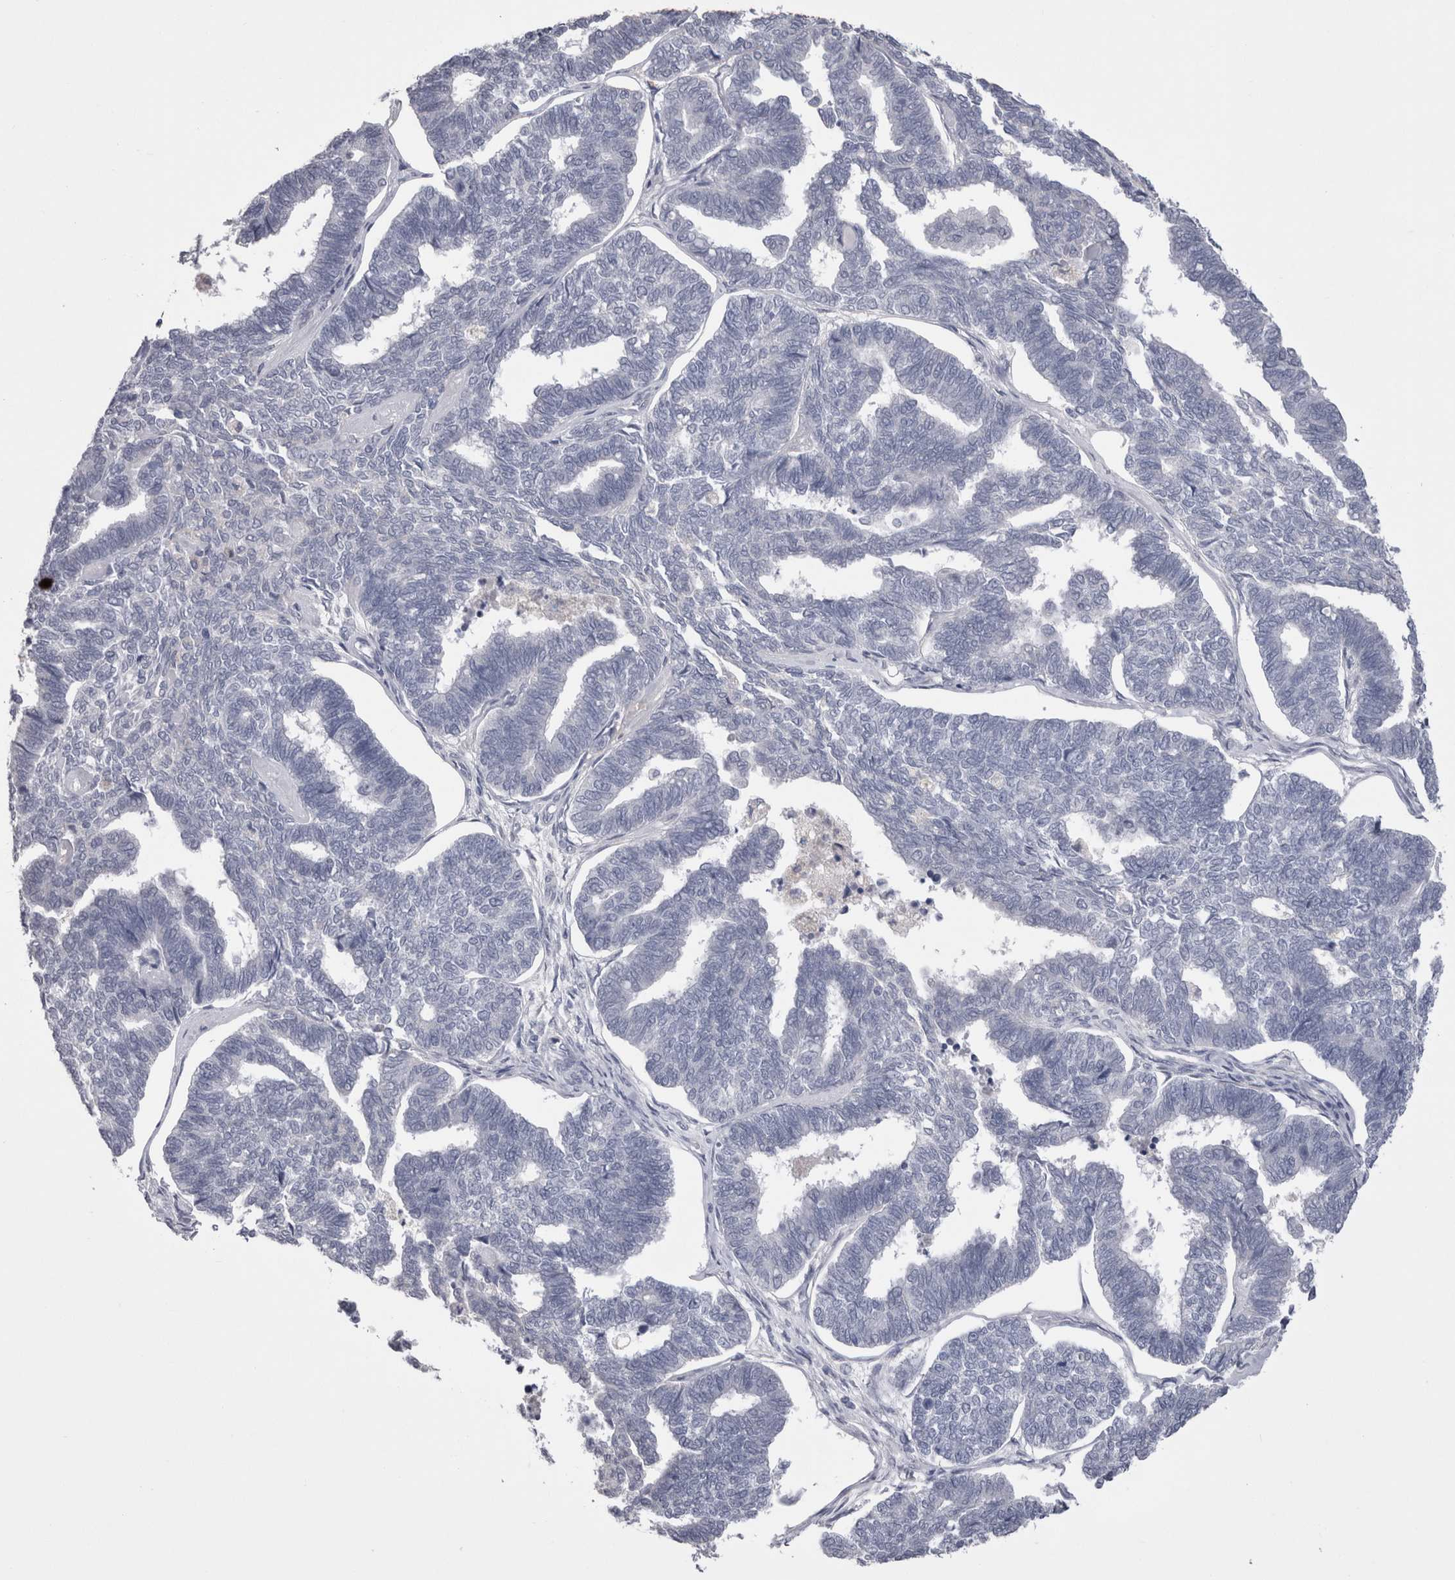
{"staining": {"intensity": "negative", "quantity": "none", "location": "none"}, "tissue": "endometrial cancer", "cell_type": "Tumor cells", "image_type": "cancer", "snomed": [{"axis": "morphology", "description": "Adenocarcinoma, NOS"}, {"axis": "topography", "description": "Endometrium"}], "caption": "This is a photomicrograph of IHC staining of endometrial adenocarcinoma, which shows no positivity in tumor cells.", "gene": "CDHR5", "patient": {"sex": "female", "age": 70}}